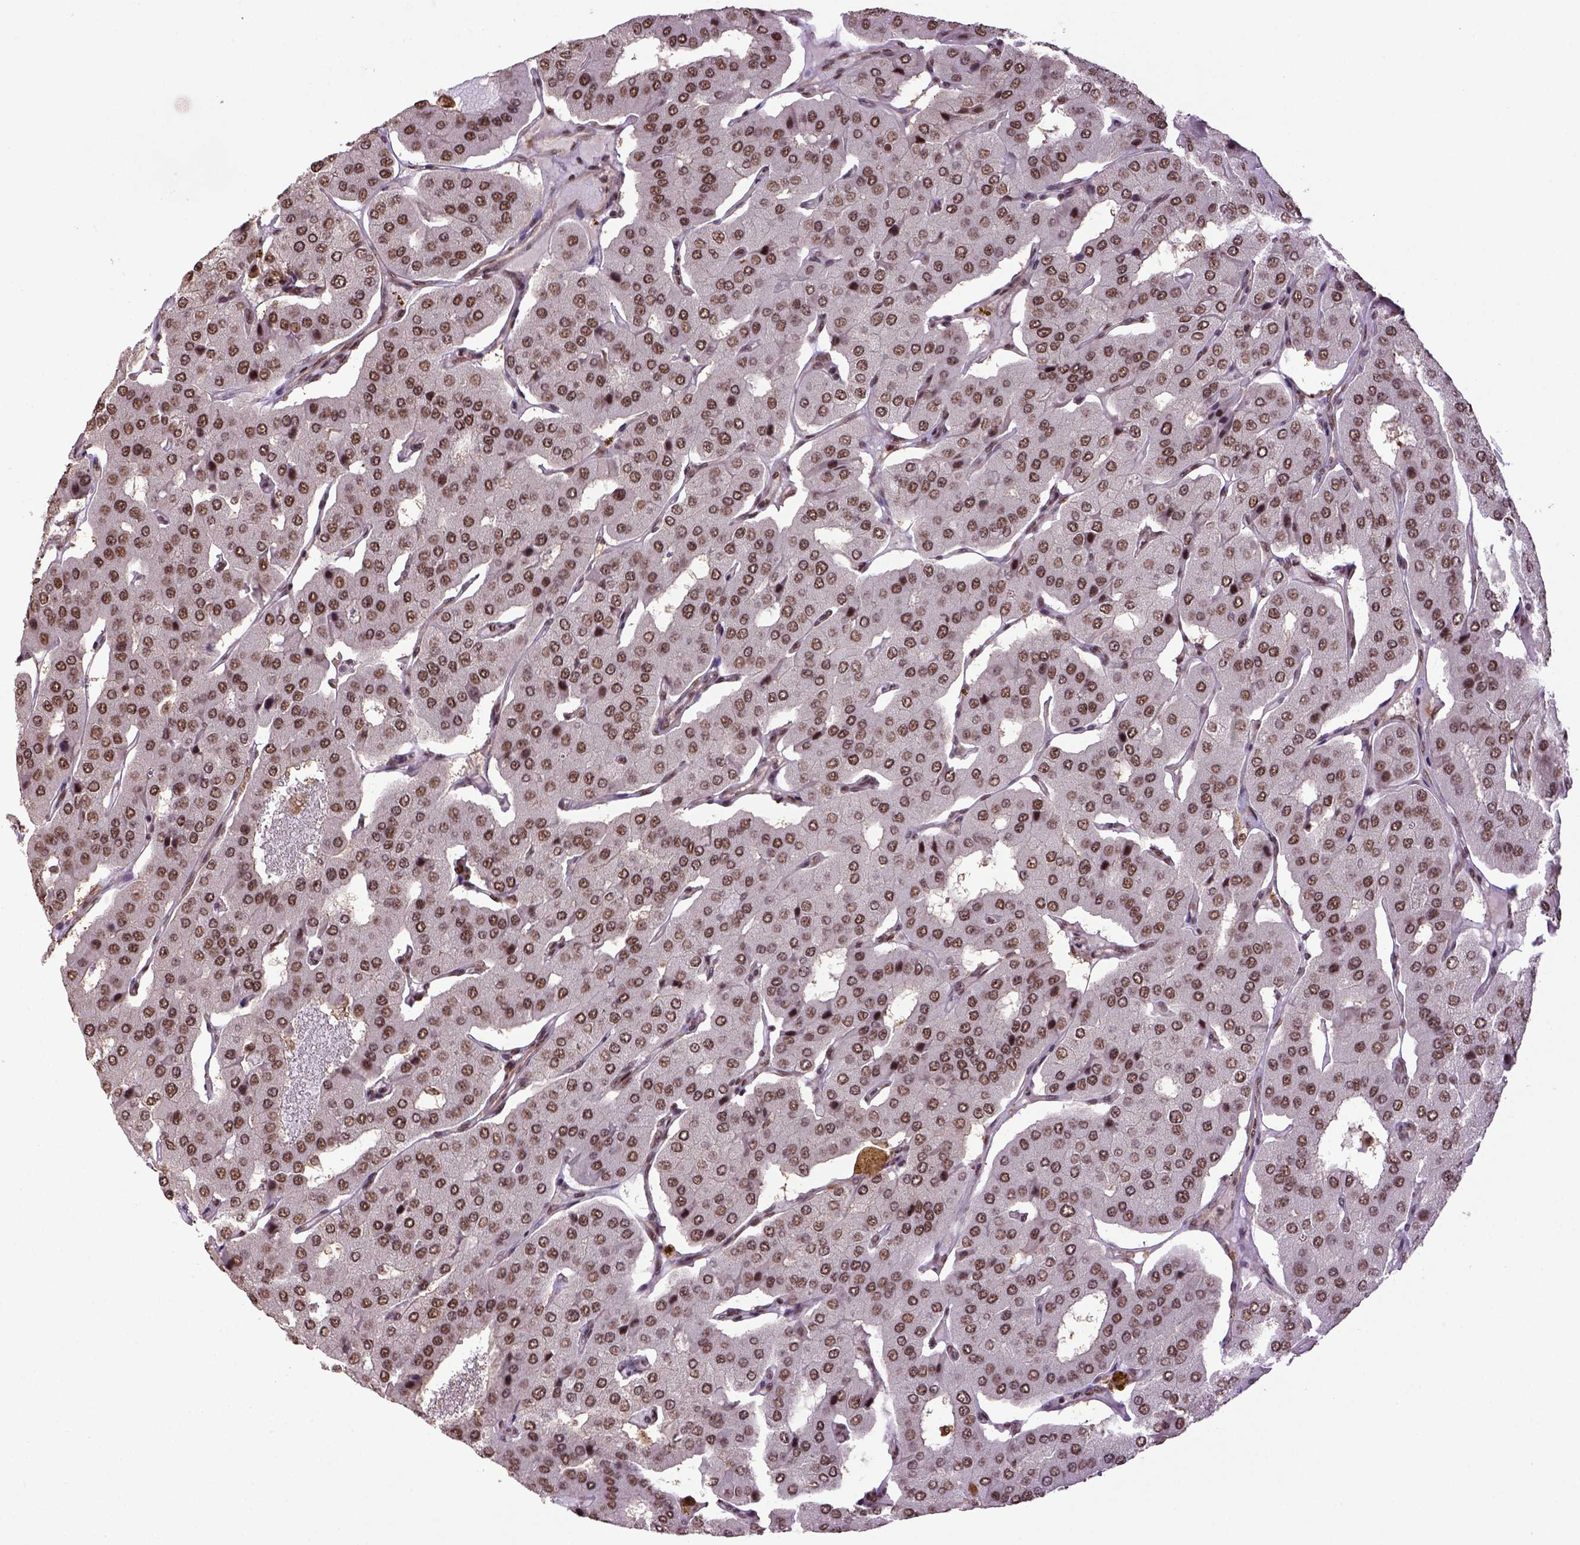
{"staining": {"intensity": "moderate", "quantity": ">75%", "location": "nuclear"}, "tissue": "parathyroid gland", "cell_type": "Glandular cells", "image_type": "normal", "snomed": [{"axis": "morphology", "description": "Normal tissue, NOS"}, {"axis": "morphology", "description": "Adenoma, NOS"}, {"axis": "topography", "description": "Parathyroid gland"}], "caption": "IHC photomicrograph of benign parathyroid gland: parathyroid gland stained using IHC exhibits medium levels of moderate protein expression localized specifically in the nuclear of glandular cells, appearing as a nuclear brown color.", "gene": "PPIG", "patient": {"sex": "female", "age": 86}}